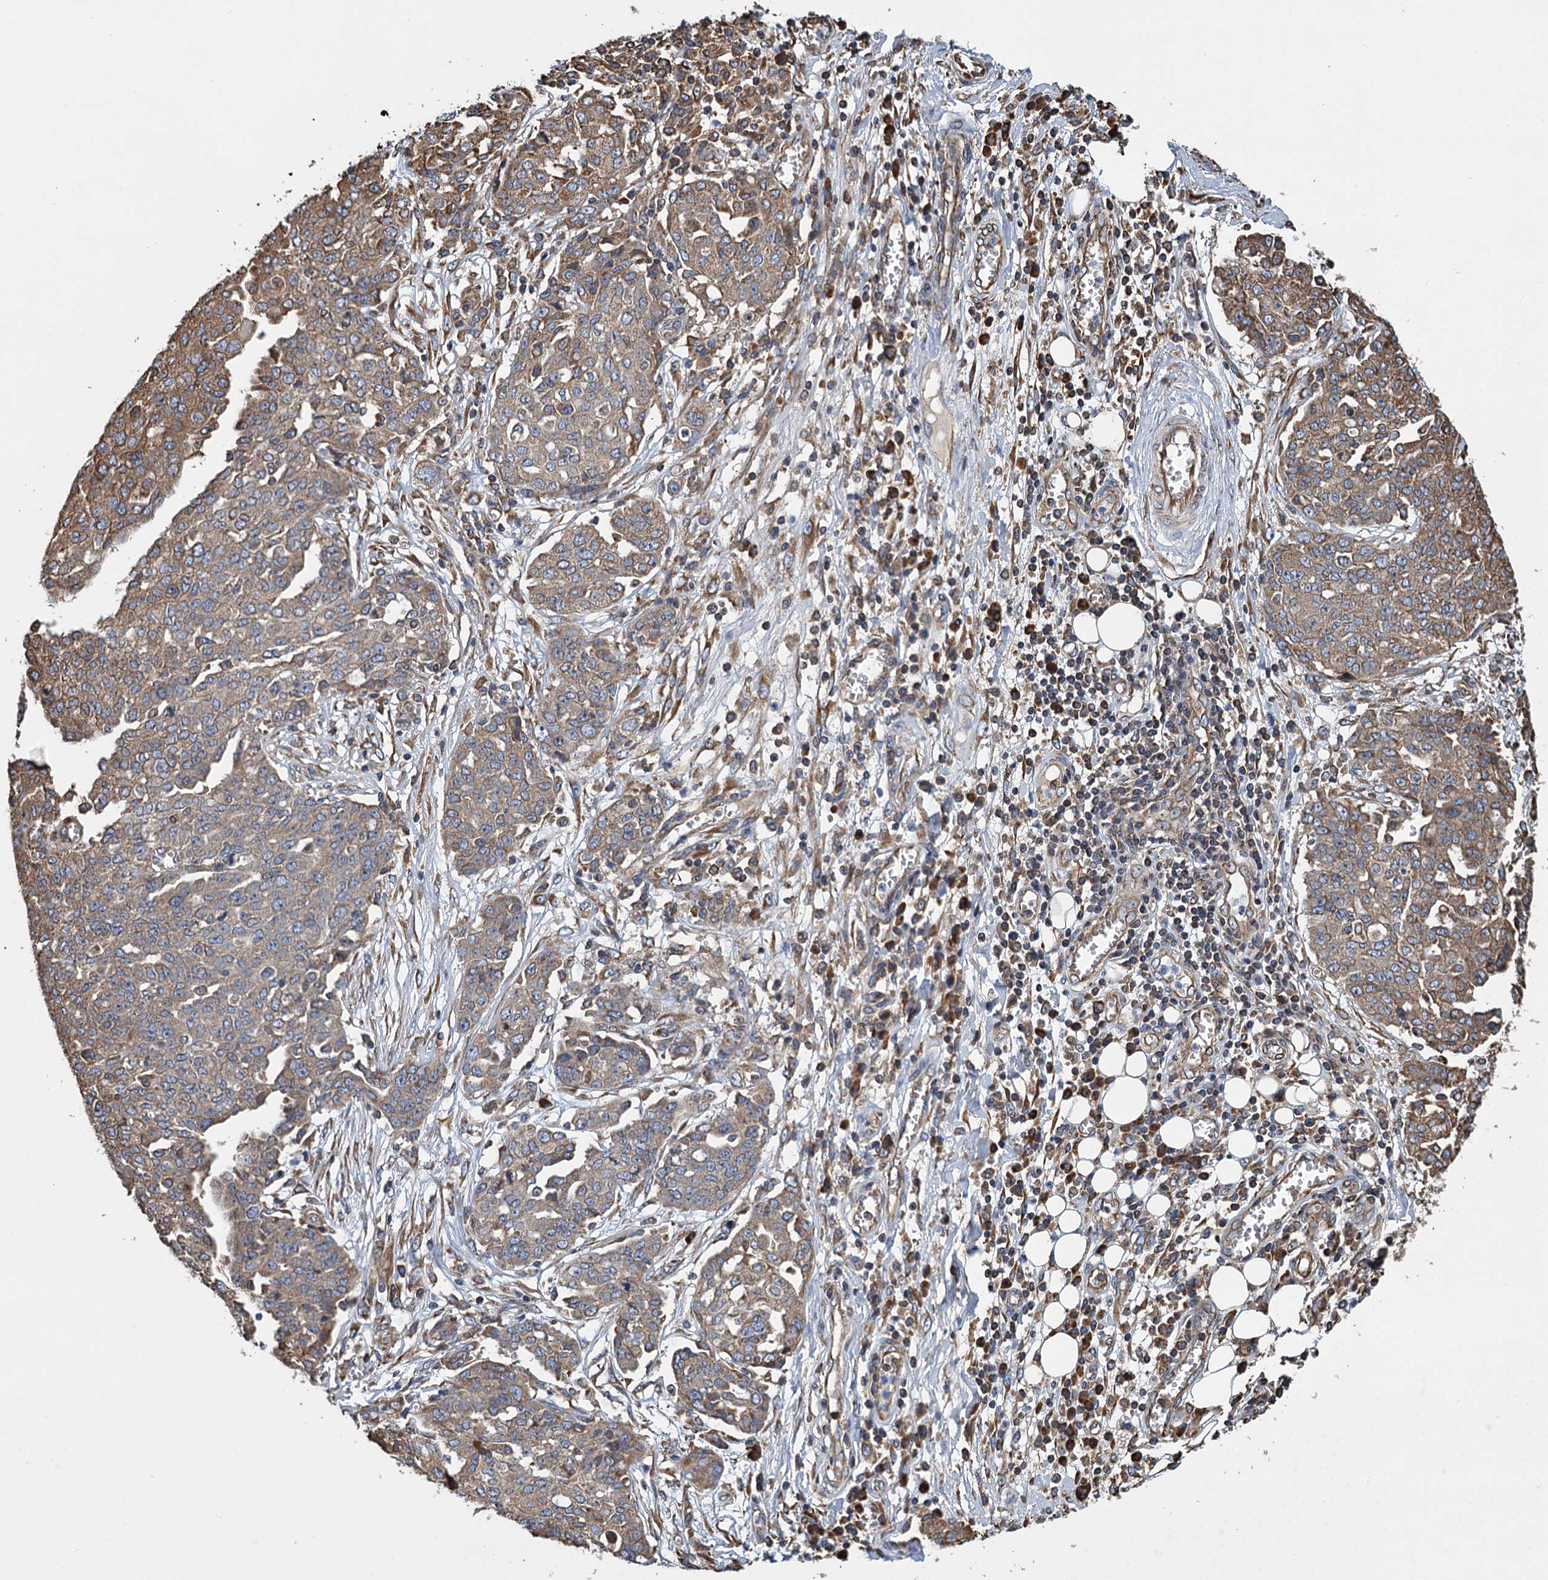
{"staining": {"intensity": "moderate", "quantity": ">75%", "location": "cytoplasmic/membranous"}, "tissue": "ovarian cancer", "cell_type": "Tumor cells", "image_type": "cancer", "snomed": [{"axis": "morphology", "description": "Cystadenocarcinoma, serous, NOS"}, {"axis": "topography", "description": "Soft tissue"}, {"axis": "topography", "description": "Ovary"}], "caption": "Moderate cytoplasmic/membranous staining for a protein is present in approximately >75% of tumor cells of ovarian cancer (serous cystadenocarcinoma) using immunohistochemistry (IHC).", "gene": "LINS1", "patient": {"sex": "female", "age": 57}}